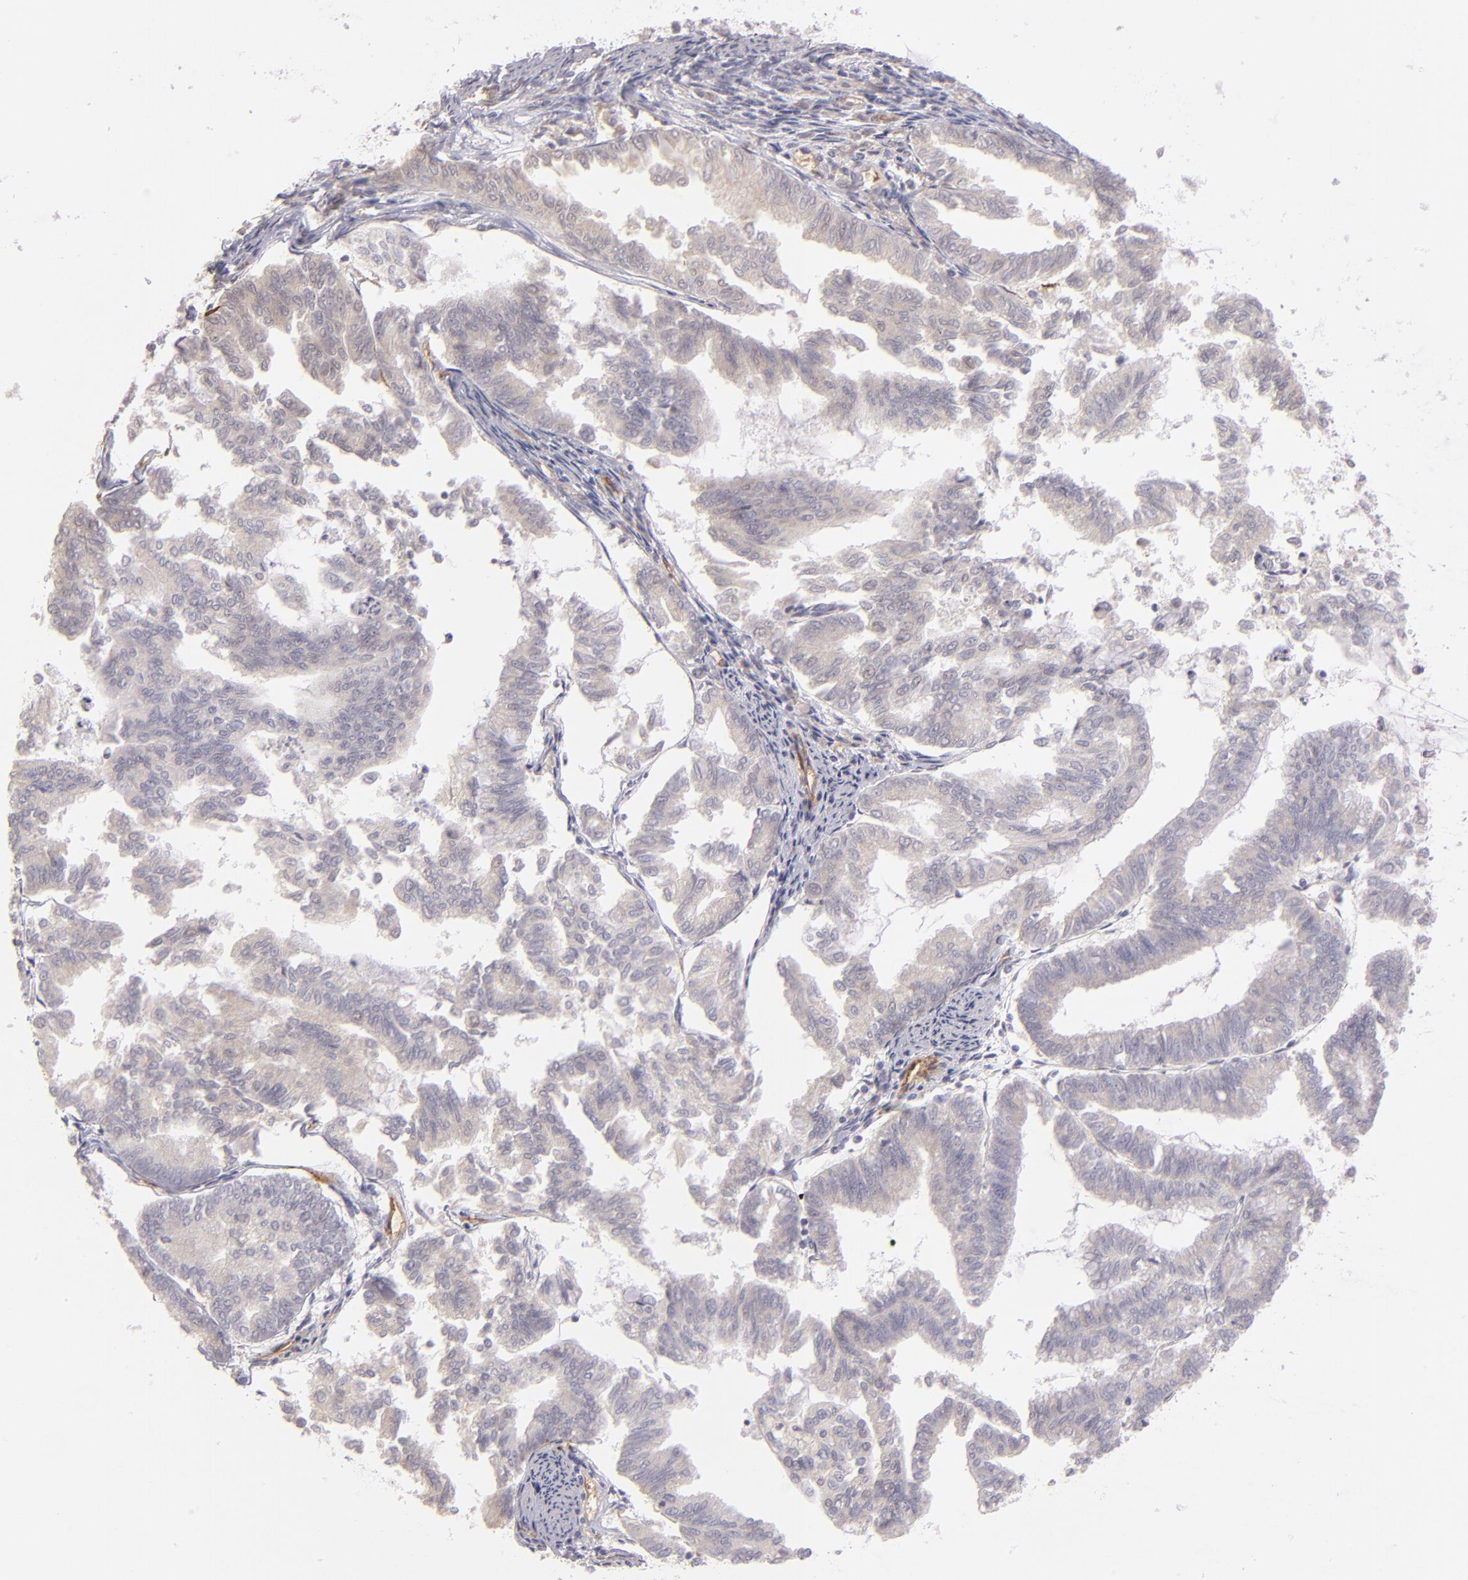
{"staining": {"intensity": "weak", "quantity": "<25%", "location": "cytoplasmic/membranous"}, "tissue": "endometrial cancer", "cell_type": "Tumor cells", "image_type": "cancer", "snomed": [{"axis": "morphology", "description": "Adenocarcinoma, NOS"}, {"axis": "topography", "description": "Endometrium"}], "caption": "DAB (3,3'-diaminobenzidine) immunohistochemical staining of endometrial cancer demonstrates no significant positivity in tumor cells.", "gene": "THBD", "patient": {"sex": "female", "age": 79}}